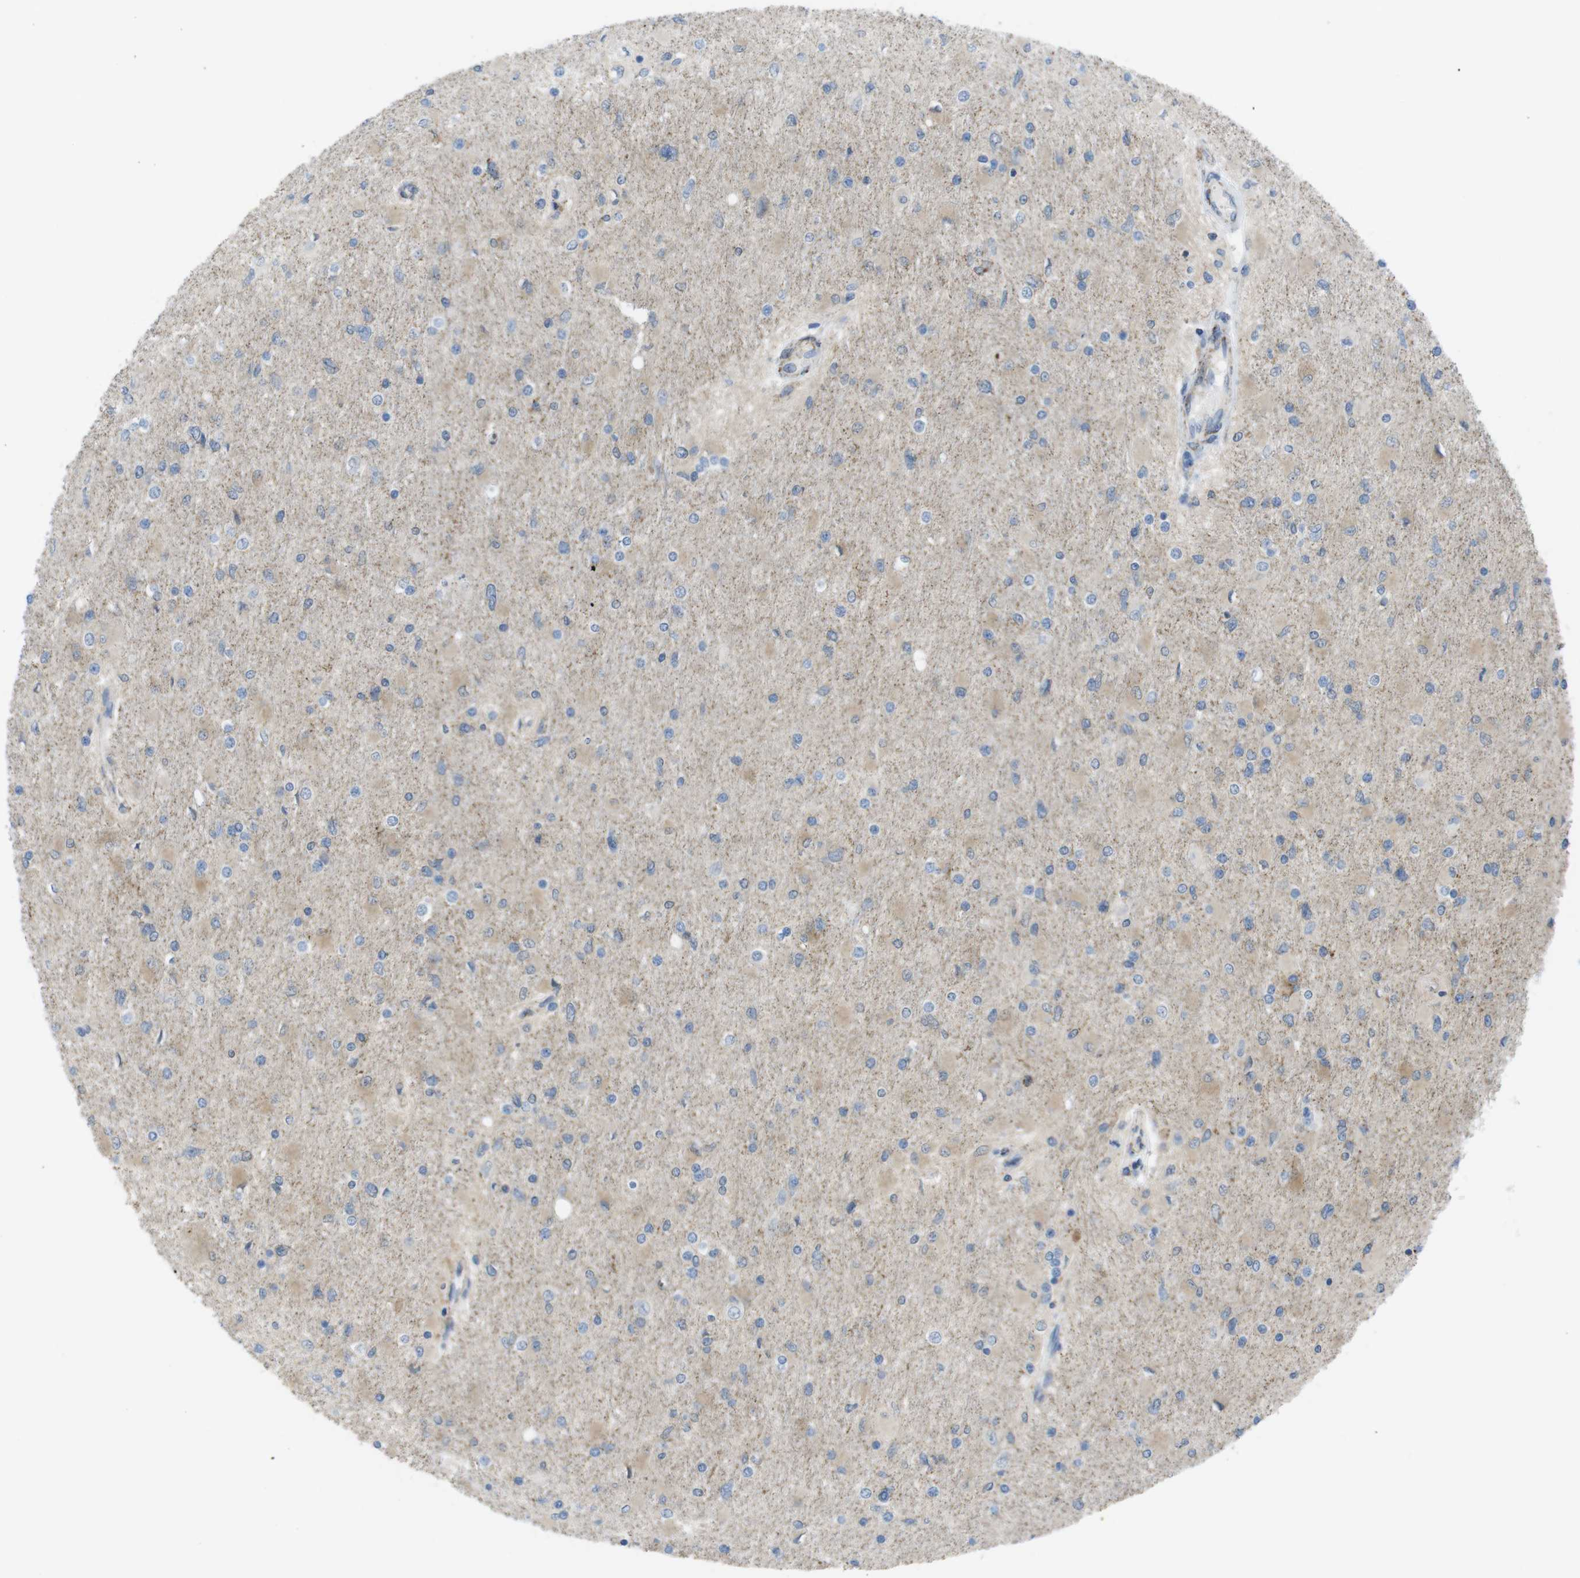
{"staining": {"intensity": "negative", "quantity": "none", "location": "none"}, "tissue": "glioma", "cell_type": "Tumor cells", "image_type": "cancer", "snomed": [{"axis": "morphology", "description": "Glioma, malignant, High grade"}, {"axis": "topography", "description": "Cerebral cortex"}], "caption": "Immunohistochemical staining of human high-grade glioma (malignant) demonstrates no significant expression in tumor cells.", "gene": "GRIK2", "patient": {"sex": "female", "age": 36}}